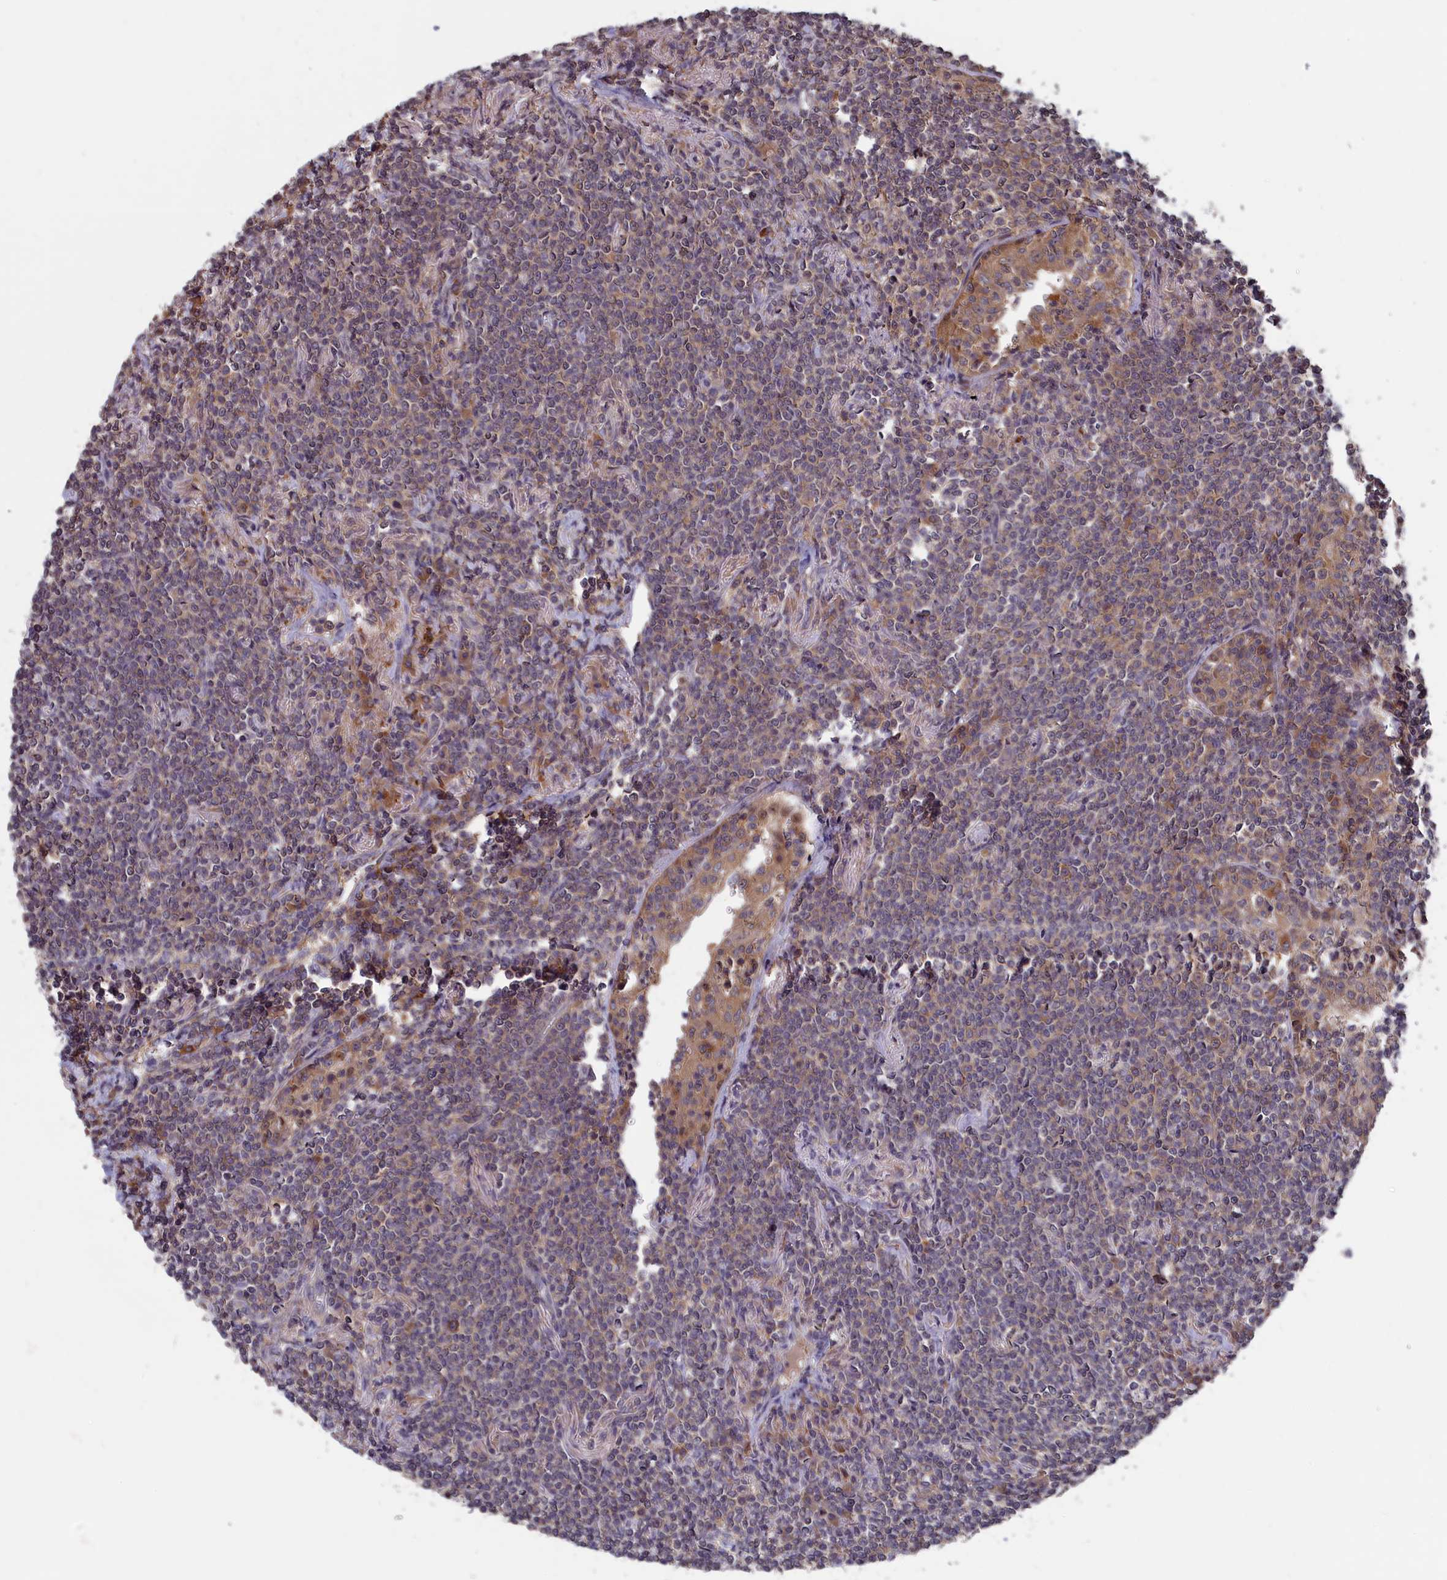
{"staining": {"intensity": "weak", "quantity": "<25%", "location": "cytoplasmic/membranous"}, "tissue": "lymphoma", "cell_type": "Tumor cells", "image_type": "cancer", "snomed": [{"axis": "morphology", "description": "Malignant lymphoma, non-Hodgkin's type, Low grade"}, {"axis": "topography", "description": "Lung"}], "caption": "An image of lymphoma stained for a protein displays no brown staining in tumor cells.", "gene": "CACTIN", "patient": {"sex": "female", "age": 71}}